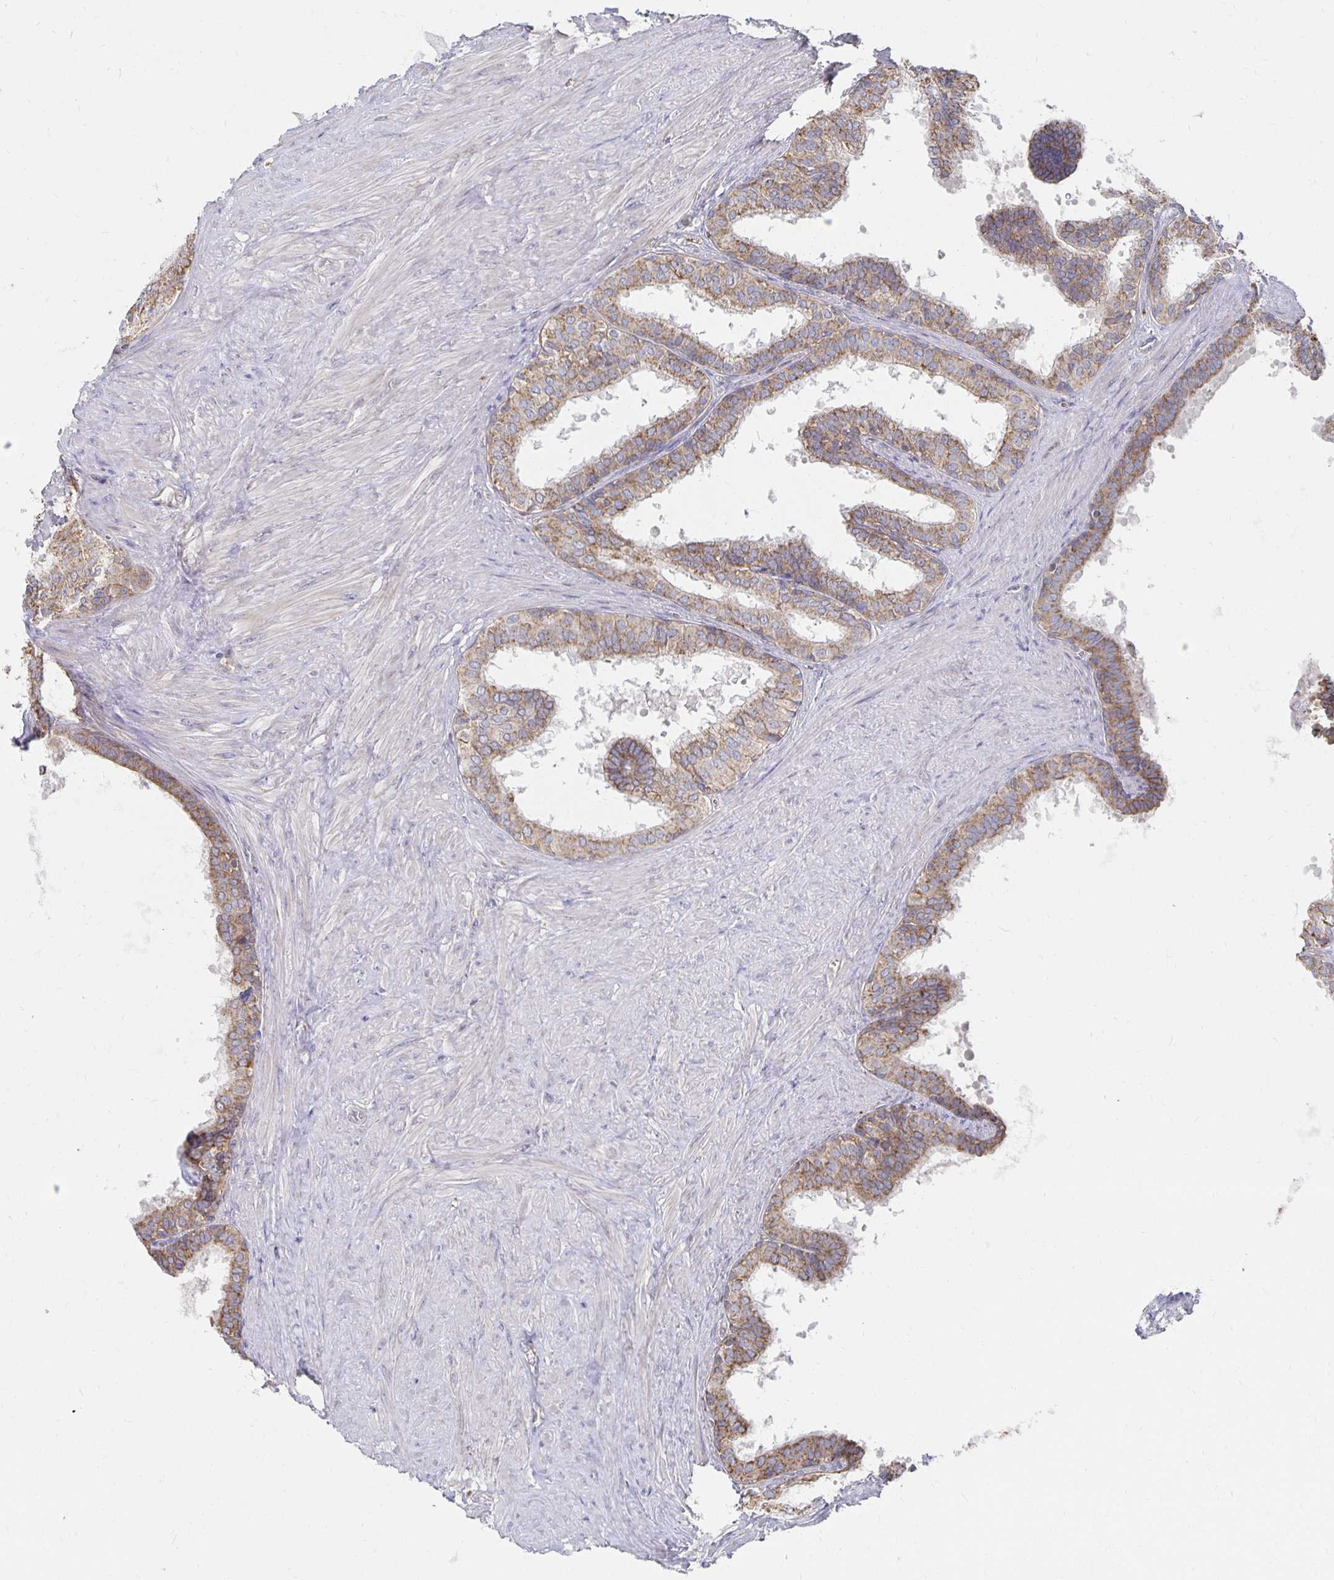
{"staining": {"intensity": "moderate", "quantity": ">75%", "location": "cytoplasmic/membranous"}, "tissue": "prostate", "cell_type": "Glandular cells", "image_type": "normal", "snomed": [{"axis": "morphology", "description": "Normal tissue, NOS"}, {"axis": "topography", "description": "Prostate"}, {"axis": "topography", "description": "Peripheral nerve tissue"}], "caption": "Glandular cells show medium levels of moderate cytoplasmic/membranous staining in approximately >75% of cells in normal human prostate.", "gene": "NKX2", "patient": {"sex": "male", "age": 55}}